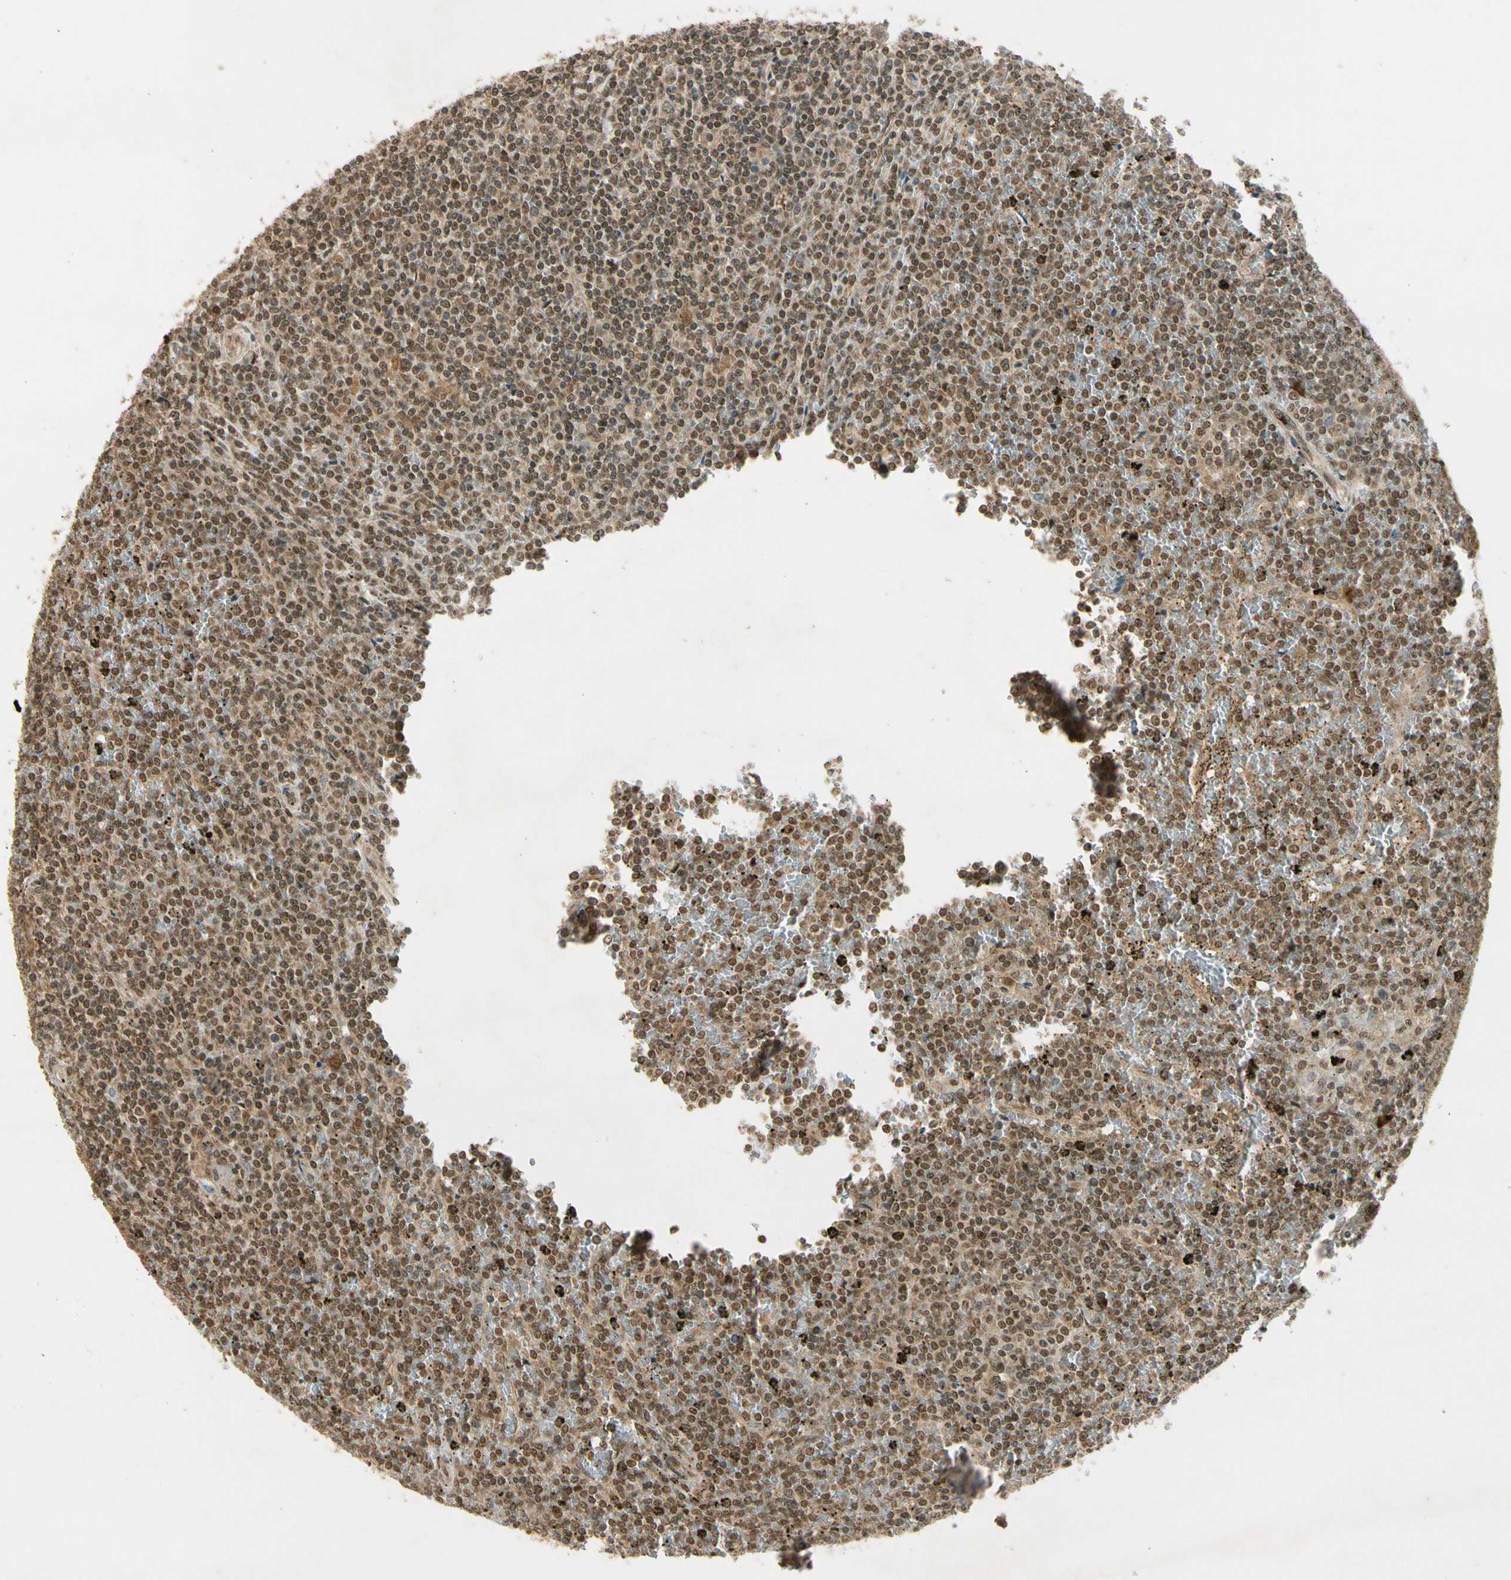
{"staining": {"intensity": "moderate", "quantity": ">75%", "location": "cytoplasmic/membranous,nuclear"}, "tissue": "lymphoma", "cell_type": "Tumor cells", "image_type": "cancer", "snomed": [{"axis": "morphology", "description": "Malignant lymphoma, non-Hodgkin's type, Low grade"}, {"axis": "topography", "description": "Spleen"}], "caption": "Protein staining exhibits moderate cytoplasmic/membranous and nuclear expression in approximately >75% of tumor cells in lymphoma. The staining was performed using DAB (3,3'-diaminobenzidine), with brown indicating positive protein expression. Nuclei are stained blue with hematoxylin.", "gene": "ZNF135", "patient": {"sex": "female", "age": 19}}